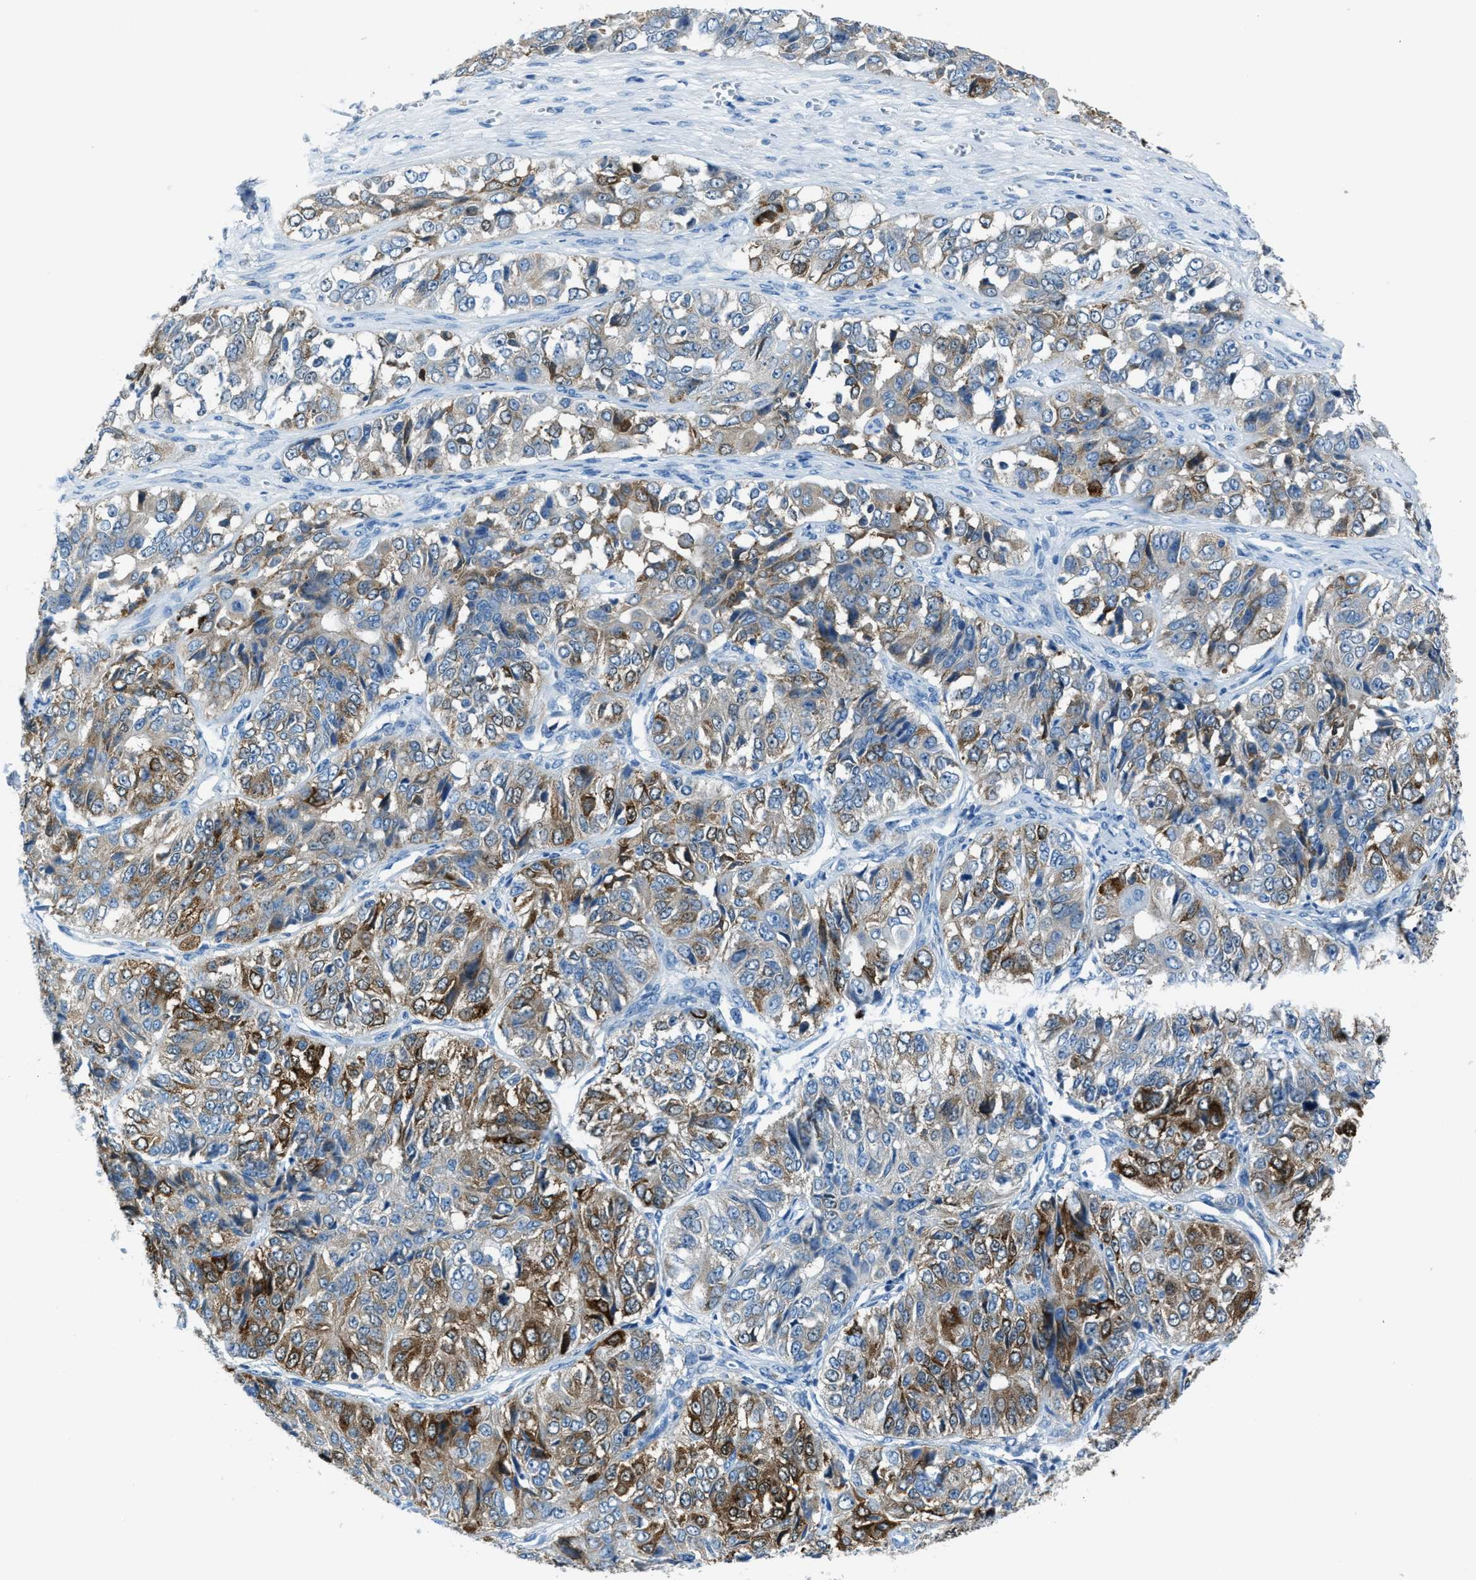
{"staining": {"intensity": "moderate", "quantity": "25%-75%", "location": "cytoplasmic/membranous"}, "tissue": "ovarian cancer", "cell_type": "Tumor cells", "image_type": "cancer", "snomed": [{"axis": "morphology", "description": "Carcinoma, endometroid"}, {"axis": "topography", "description": "Ovary"}], "caption": "Immunohistochemistry (IHC) (DAB (3,3'-diaminobenzidine)) staining of human ovarian cancer (endometroid carcinoma) demonstrates moderate cytoplasmic/membranous protein positivity in about 25%-75% of tumor cells.", "gene": "MATCAP2", "patient": {"sex": "female", "age": 51}}